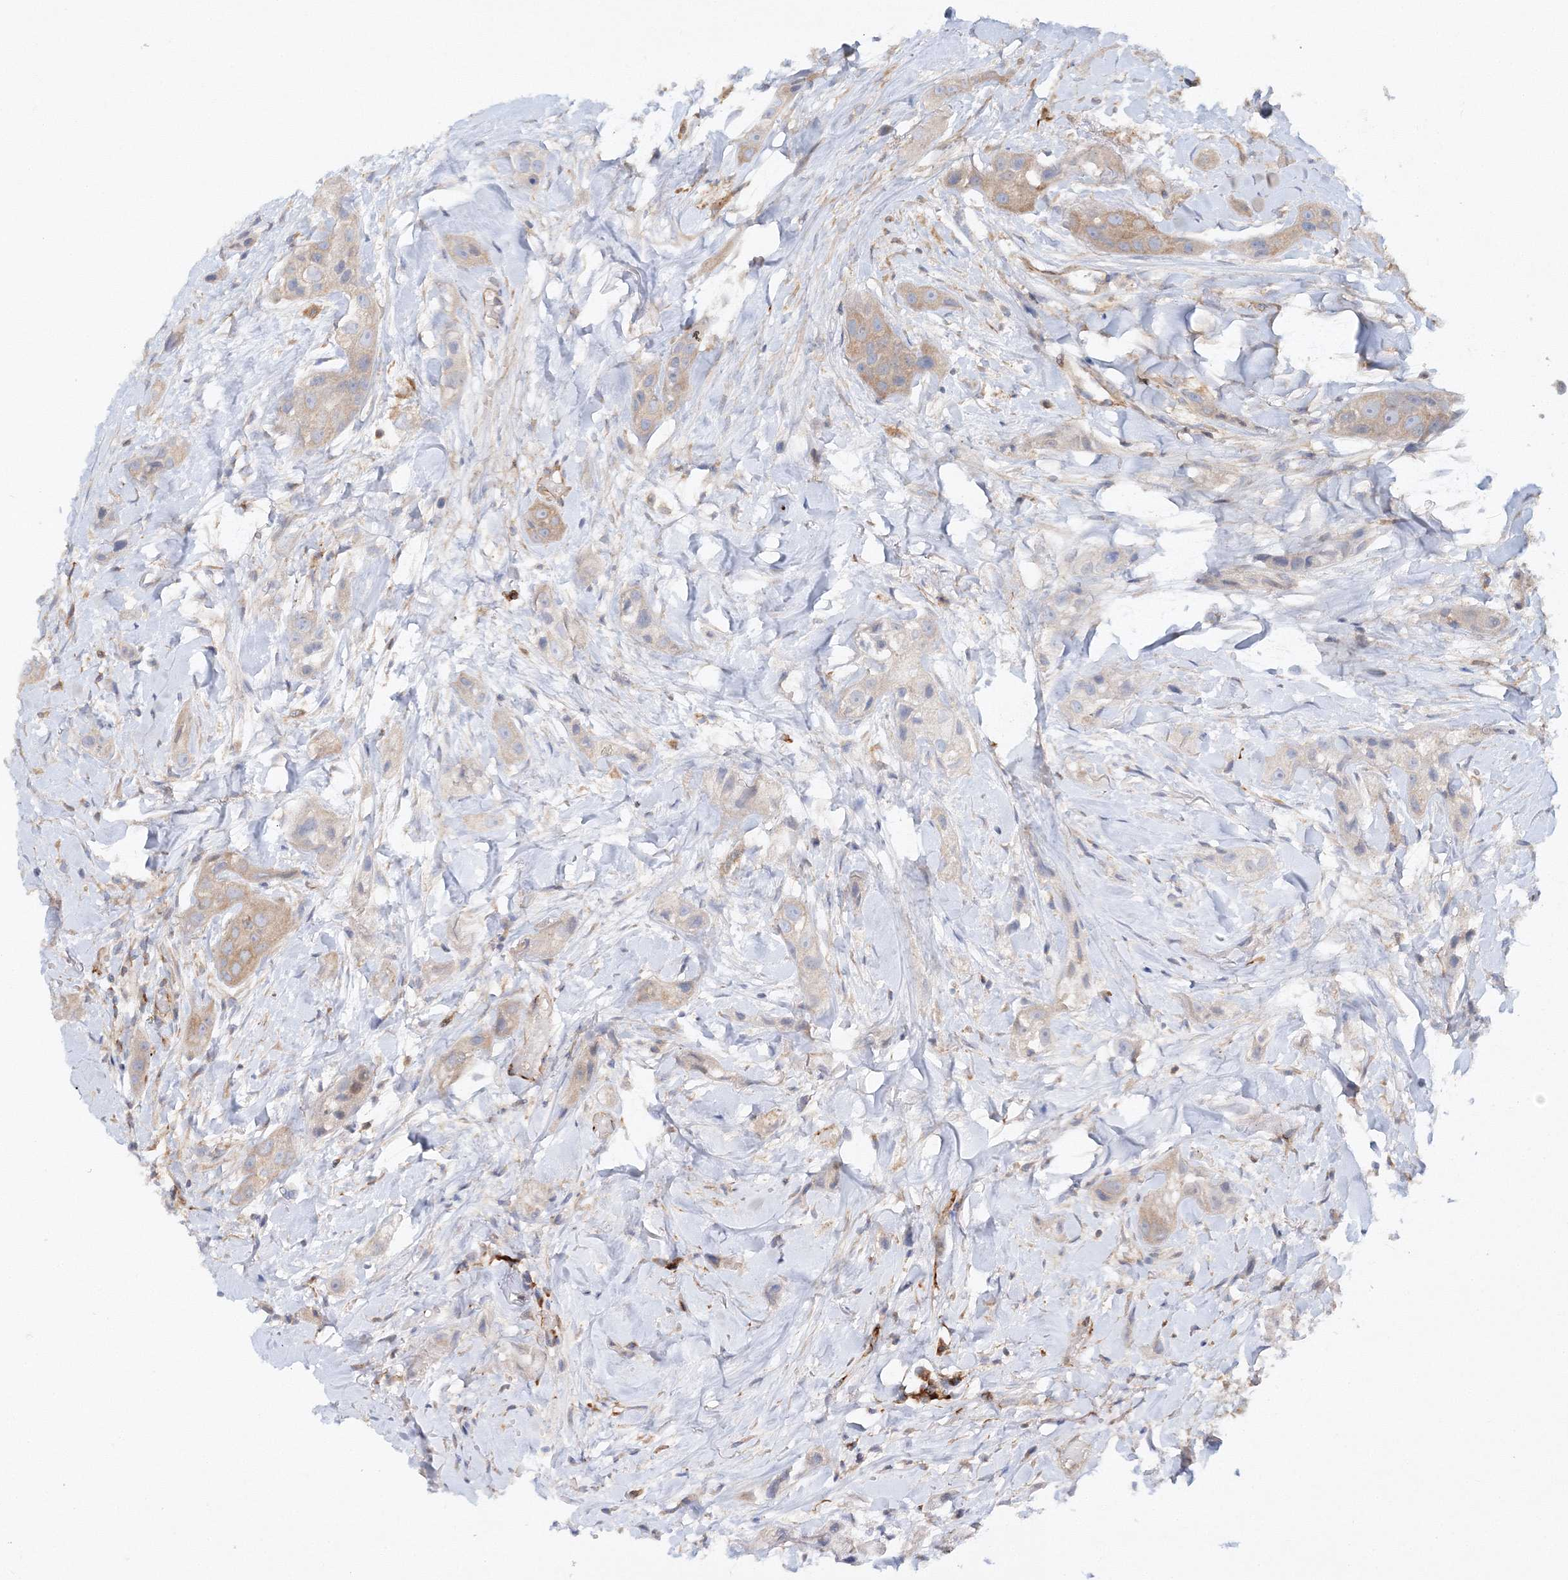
{"staining": {"intensity": "weak", "quantity": ">75%", "location": "cytoplasmic/membranous"}, "tissue": "head and neck cancer", "cell_type": "Tumor cells", "image_type": "cancer", "snomed": [{"axis": "morphology", "description": "Normal tissue, NOS"}, {"axis": "morphology", "description": "Squamous cell carcinoma, NOS"}, {"axis": "topography", "description": "Skeletal muscle"}, {"axis": "topography", "description": "Head-Neck"}], "caption": "Head and neck cancer (squamous cell carcinoma) stained with immunohistochemistry (IHC) reveals weak cytoplasmic/membranous expression in approximately >75% of tumor cells.", "gene": "WDR37", "patient": {"sex": "male", "age": 51}}